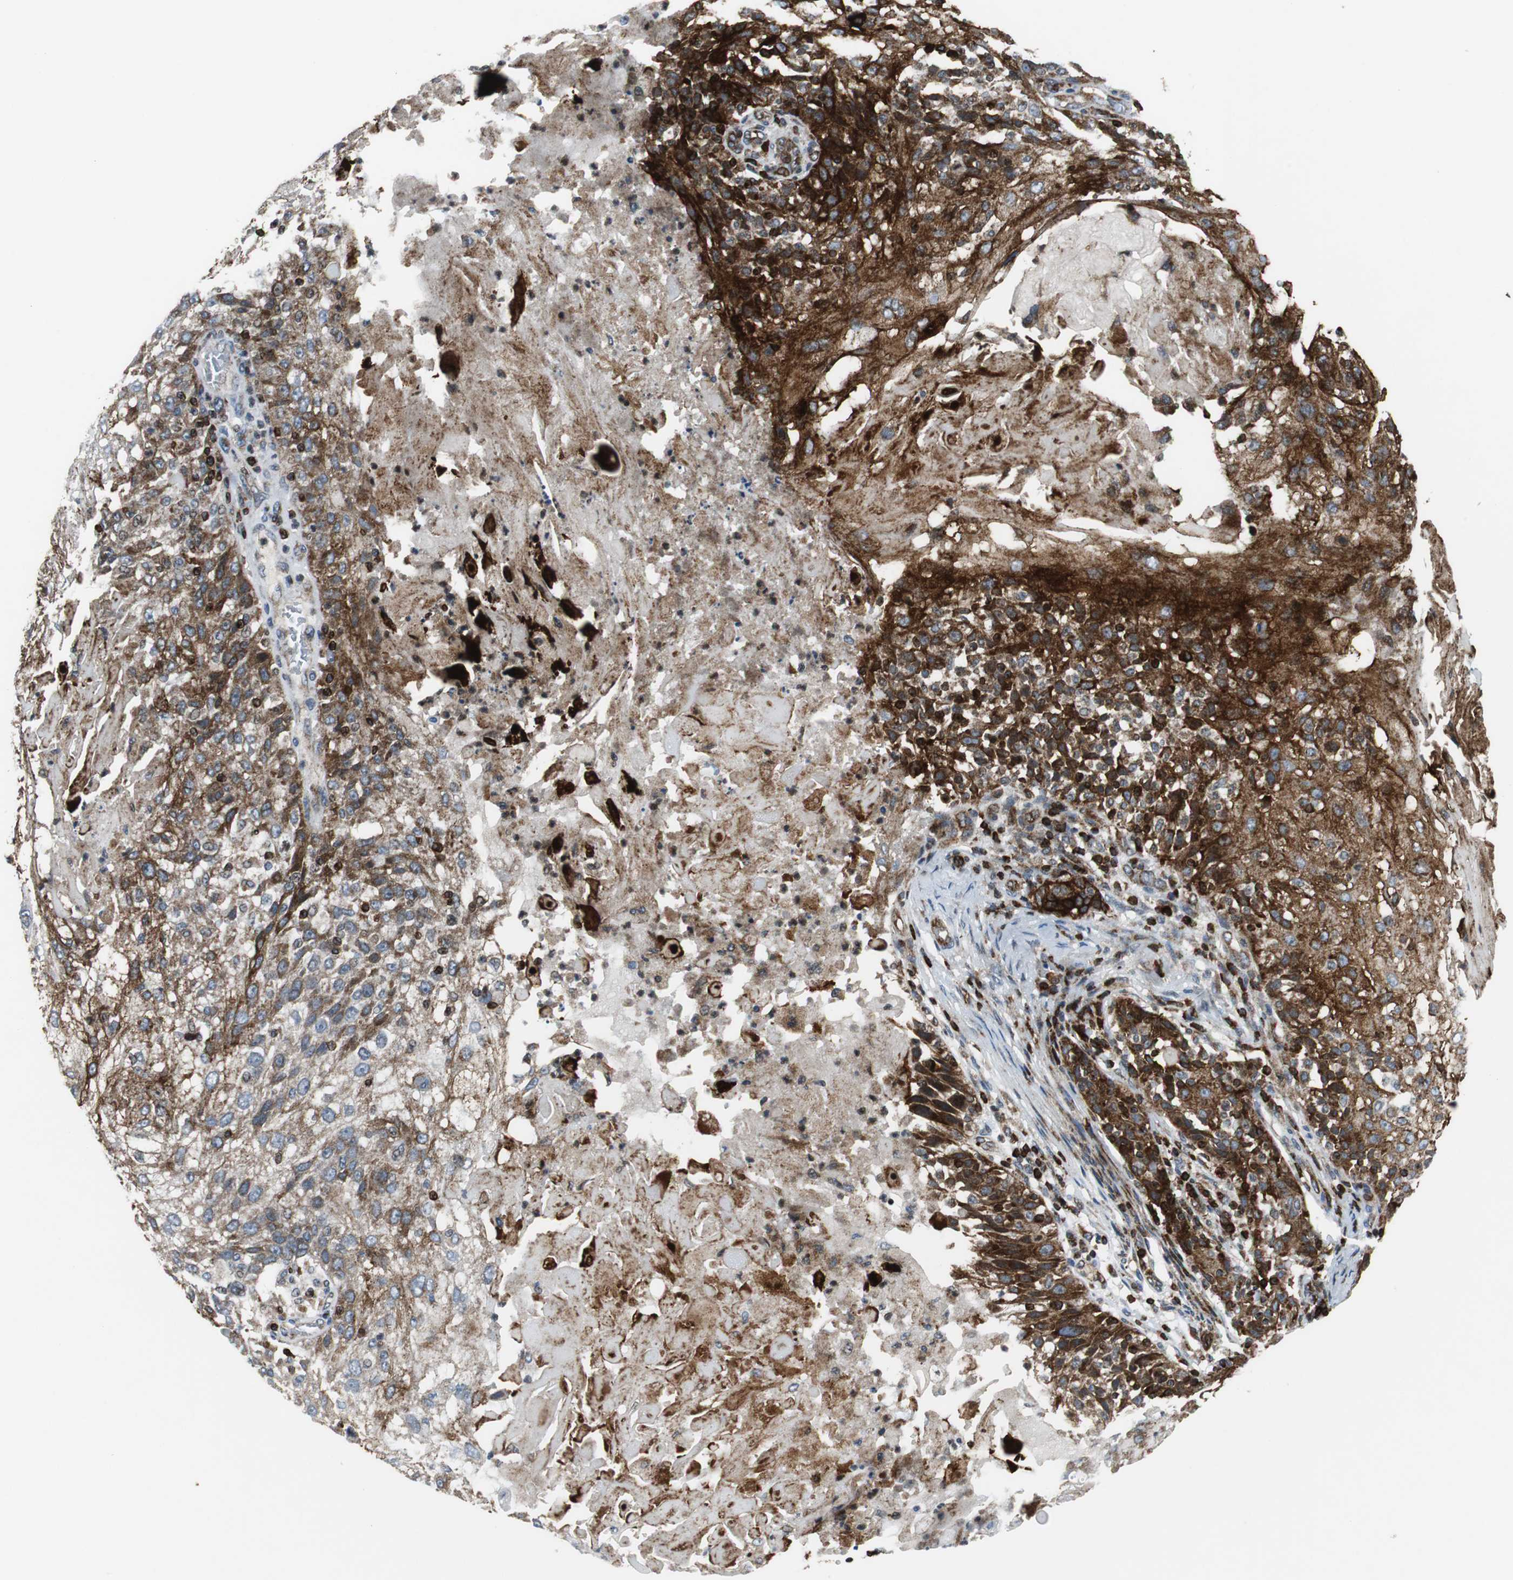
{"staining": {"intensity": "strong", "quantity": ">75%", "location": "cytoplasmic/membranous"}, "tissue": "skin cancer", "cell_type": "Tumor cells", "image_type": "cancer", "snomed": [{"axis": "morphology", "description": "Normal tissue, NOS"}, {"axis": "morphology", "description": "Squamous cell carcinoma, NOS"}, {"axis": "topography", "description": "Skin"}], "caption": "Human skin cancer stained for a protein (brown) demonstrates strong cytoplasmic/membranous positive positivity in about >75% of tumor cells.", "gene": "TUBA4A", "patient": {"sex": "female", "age": 83}}